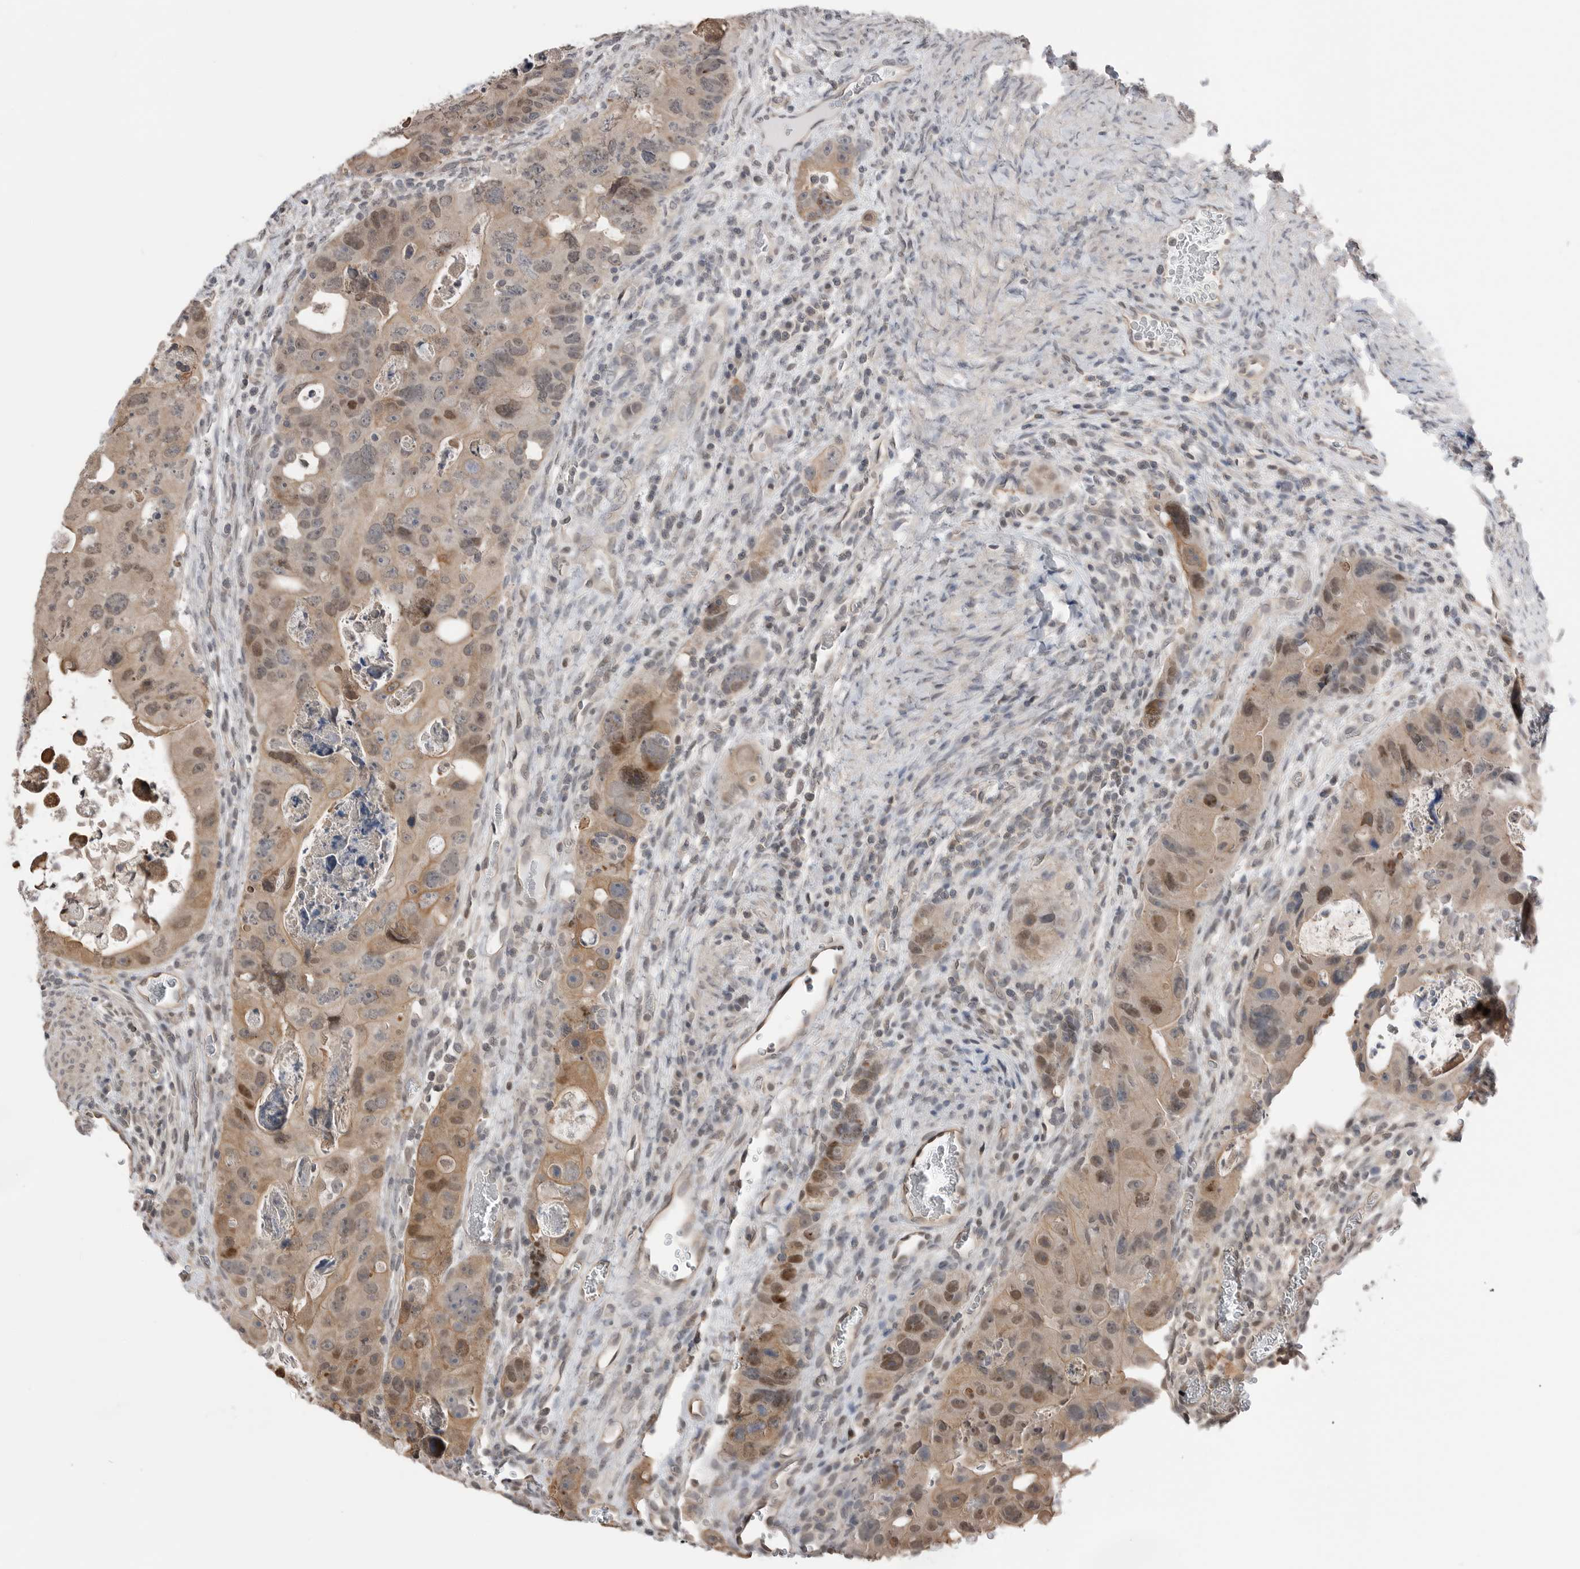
{"staining": {"intensity": "moderate", "quantity": "25%-75%", "location": "cytoplasmic/membranous,nuclear"}, "tissue": "colorectal cancer", "cell_type": "Tumor cells", "image_type": "cancer", "snomed": [{"axis": "morphology", "description": "Adenocarcinoma, NOS"}, {"axis": "topography", "description": "Rectum"}], "caption": "Immunohistochemical staining of colorectal cancer displays medium levels of moderate cytoplasmic/membranous and nuclear protein positivity in approximately 25%-75% of tumor cells.", "gene": "PEAK1", "patient": {"sex": "male", "age": 59}}